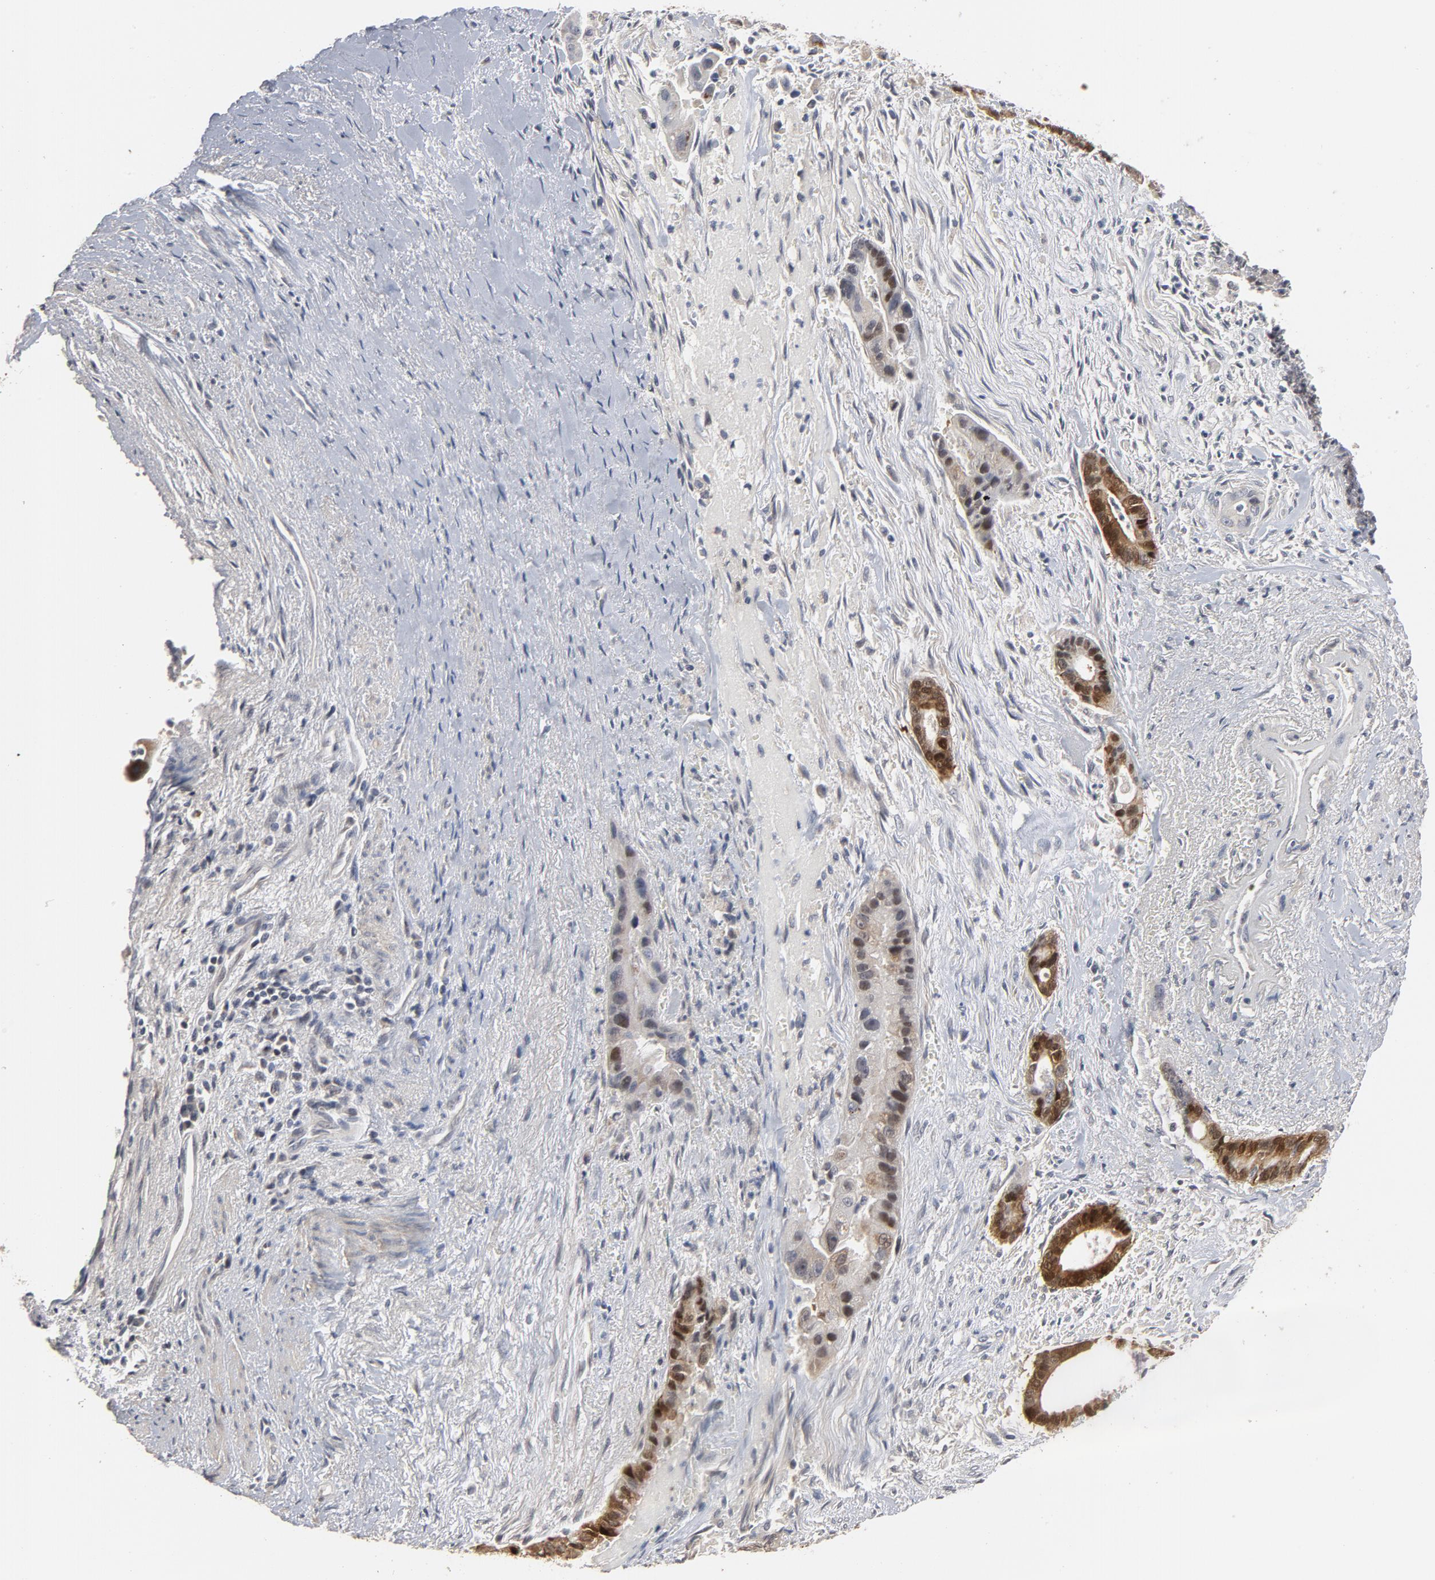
{"staining": {"intensity": "strong", "quantity": ">75%", "location": "cytoplasmic/membranous,nuclear"}, "tissue": "liver cancer", "cell_type": "Tumor cells", "image_type": "cancer", "snomed": [{"axis": "morphology", "description": "Cholangiocarcinoma"}, {"axis": "topography", "description": "Liver"}], "caption": "High-magnification brightfield microscopy of cholangiocarcinoma (liver) stained with DAB (3,3'-diaminobenzidine) (brown) and counterstained with hematoxylin (blue). tumor cells exhibit strong cytoplasmic/membranous and nuclear expression is seen in about>75% of cells. (DAB IHC with brightfield microscopy, high magnification).", "gene": "PPP1R1B", "patient": {"sex": "female", "age": 55}}